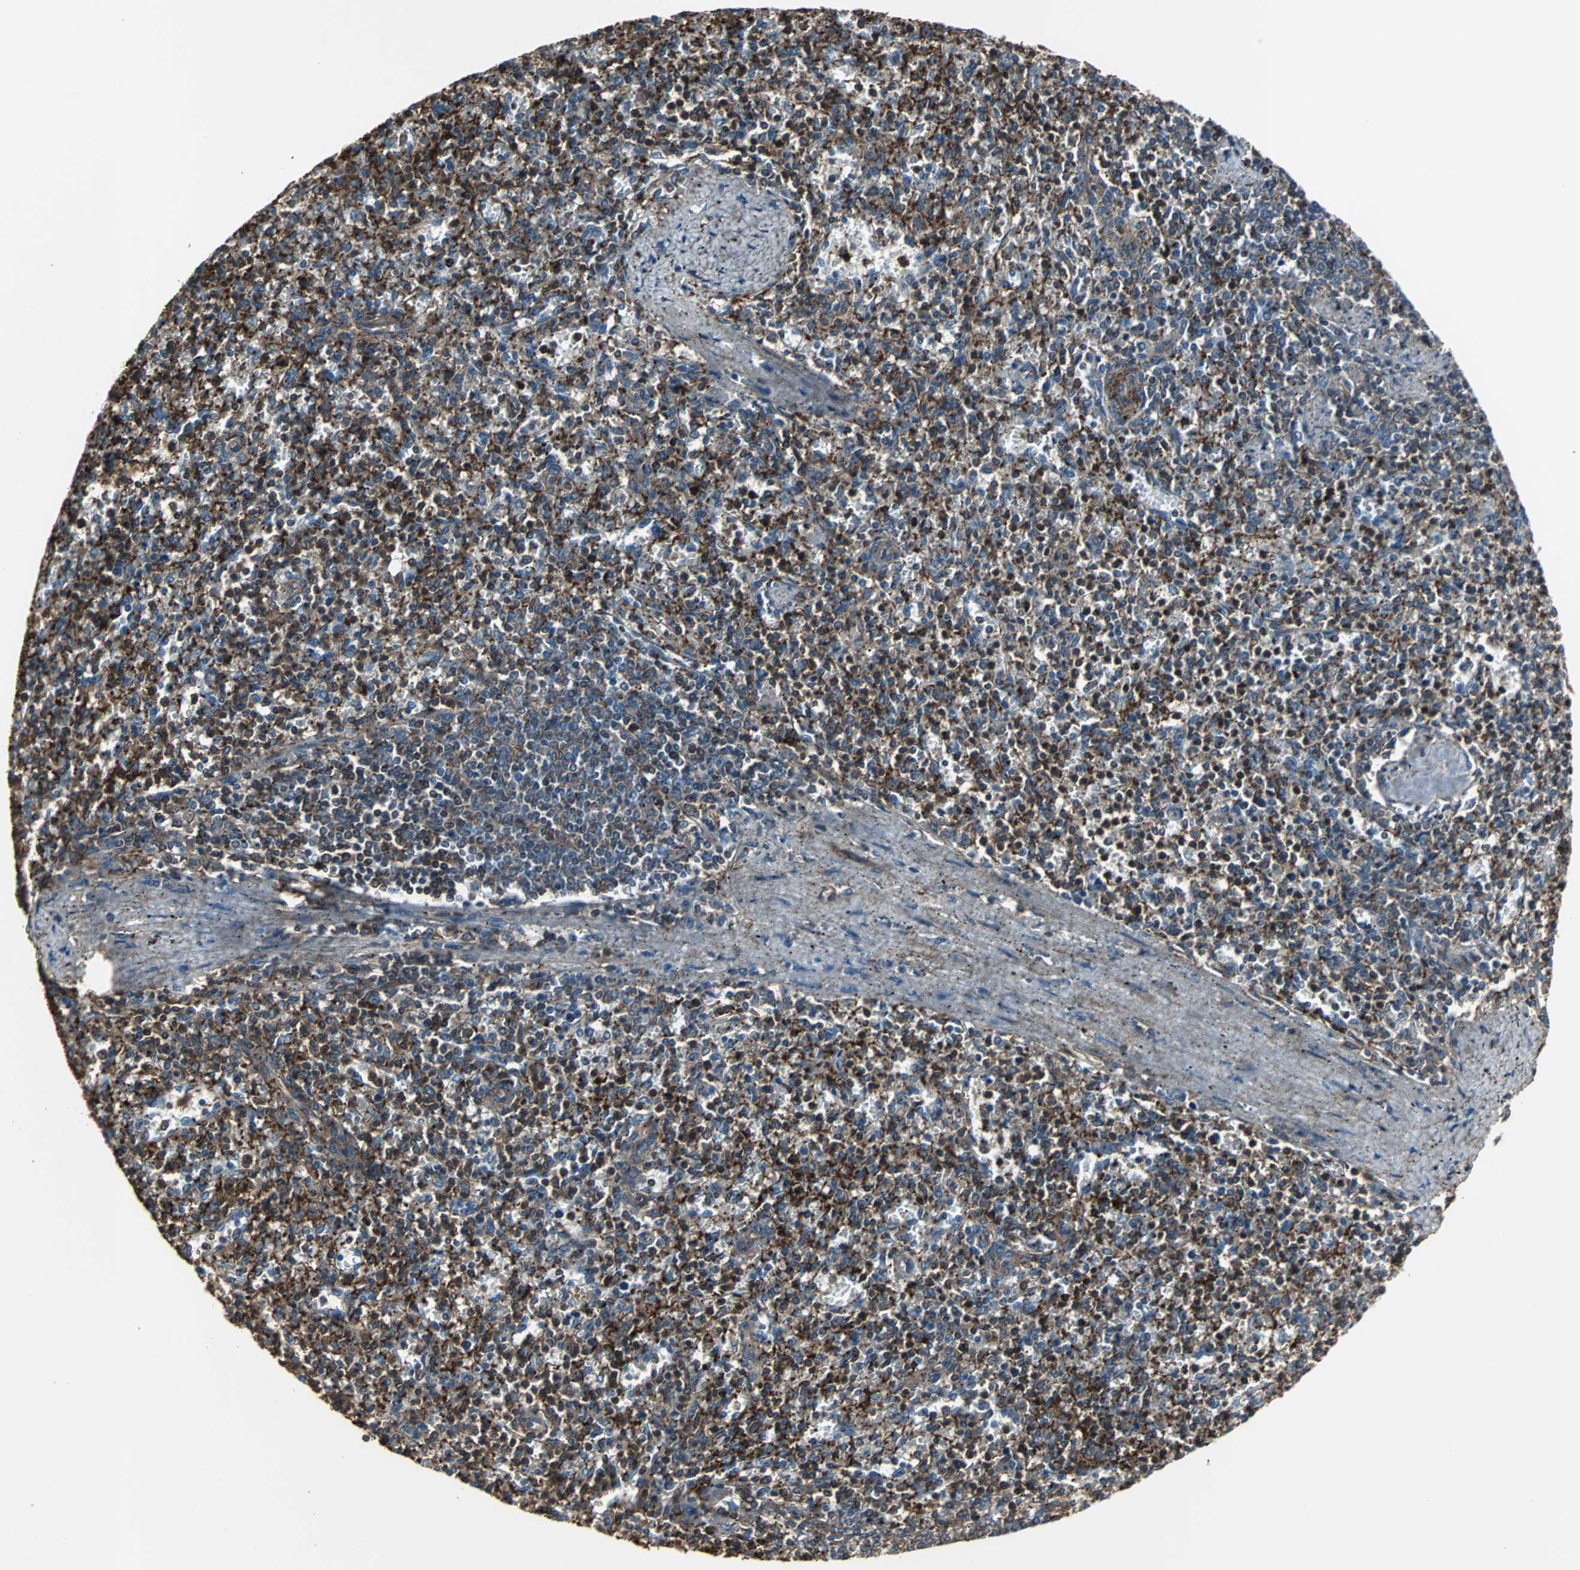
{"staining": {"intensity": "strong", "quantity": "25%-75%", "location": "cytoplasmic/membranous"}, "tissue": "spleen", "cell_type": "Cells in red pulp", "image_type": "normal", "snomed": [{"axis": "morphology", "description": "Normal tissue, NOS"}, {"axis": "topography", "description": "Spleen"}], "caption": "Immunohistochemistry (IHC) micrograph of benign human spleen stained for a protein (brown), which demonstrates high levels of strong cytoplasmic/membranous positivity in approximately 25%-75% of cells in red pulp.", "gene": "ACTN1", "patient": {"sex": "male", "age": 72}}